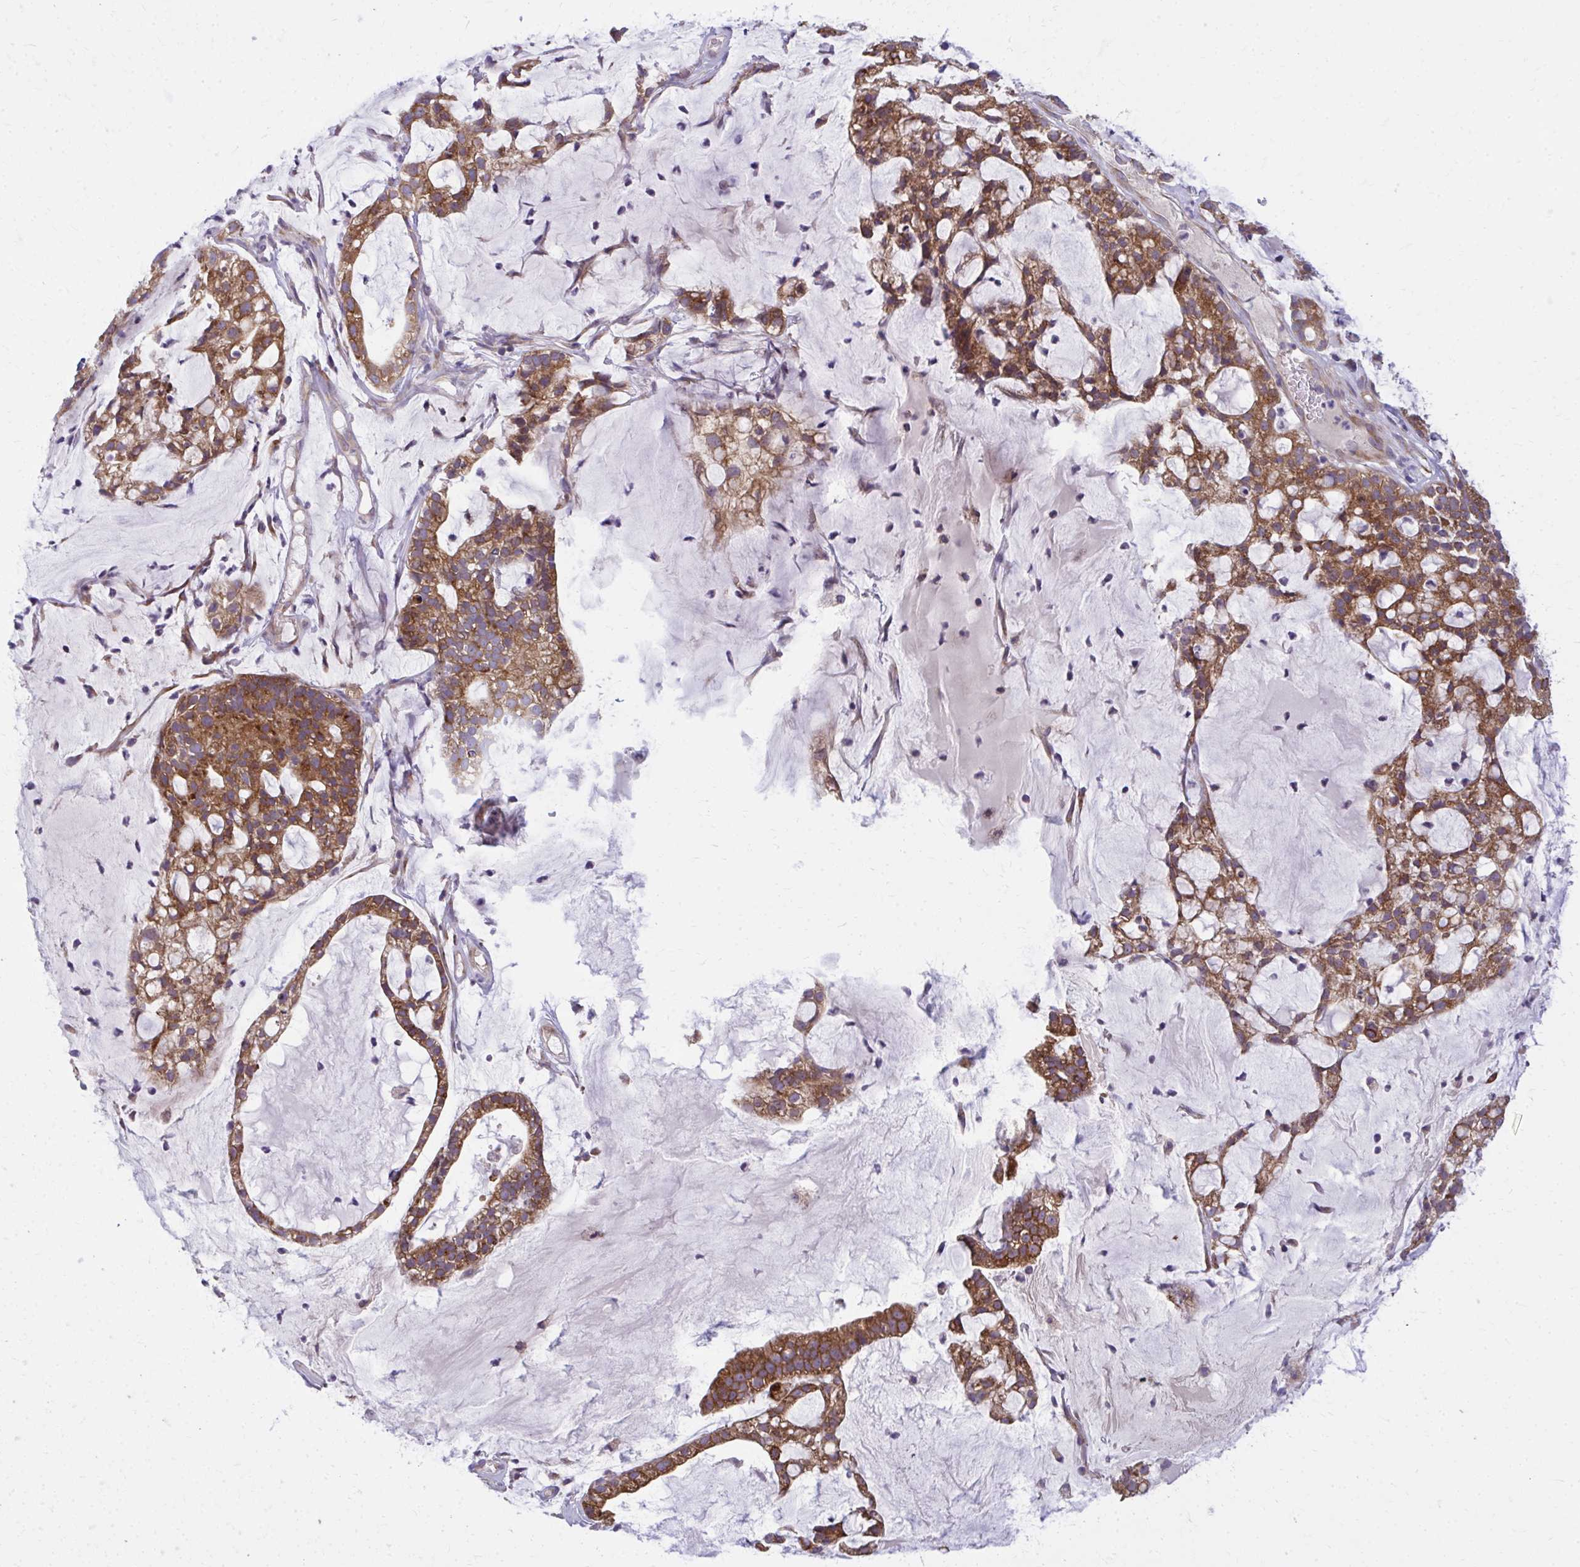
{"staining": {"intensity": "strong", "quantity": ">75%", "location": "cytoplasmic/membranous"}, "tissue": "cervical cancer", "cell_type": "Tumor cells", "image_type": "cancer", "snomed": [{"axis": "morphology", "description": "Adenocarcinoma, NOS"}, {"axis": "topography", "description": "Cervix"}], "caption": "High-magnification brightfield microscopy of cervical adenocarcinoma stained with DAB (3,3'-diaminobenzidine) (brown) and counterstained with hematoxylin (blue). tumor cells exhibit strong cytoplasmic/membranous expression is present in approximately>75% of cells.", "gene": "CEMP1", "patient": {"sex": "female", "age": 41}}